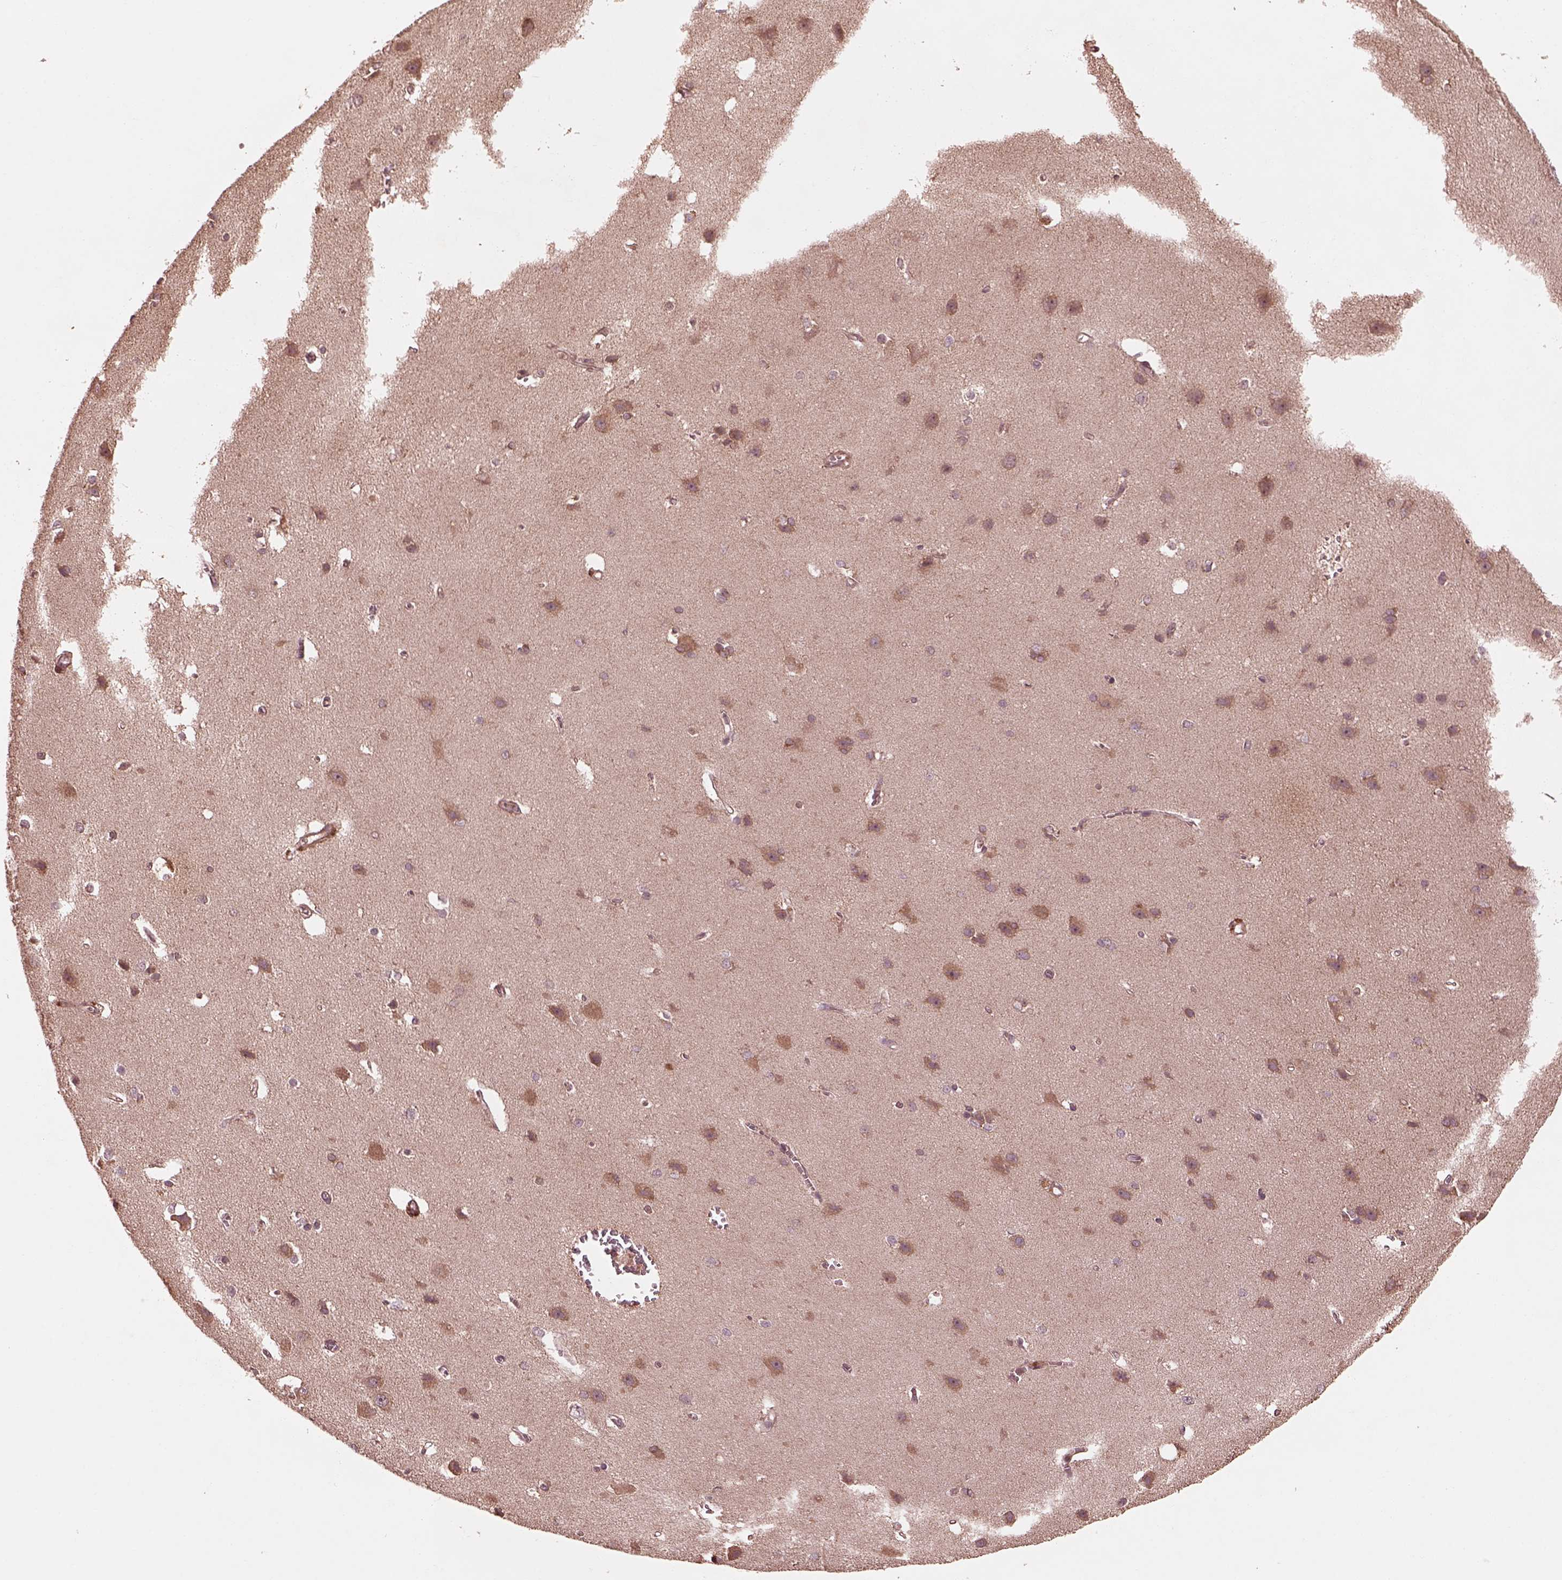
{"staining": {"intensity": "weak", "quantity": "25%-75%", "location": "cytoplasmic/membranous"}, "tissue": "cerebral cortex", "cell_type": "Endothelial cells", "image_type": "normal", "snomed": [{"axis": "morphology", "description": "Normal tissue, NOS"}, {"axis": "topography", "description": "Cerebral cortex"}], "caption": "Normal cerebral cortex was stained to show a protein in brown. There is low levels of weak cytoplasmic/membranous expression in about 25%-75% of endothelial cells.", "gene": "PIK3R2", "patient": {"sex": "male", "age": 37}}